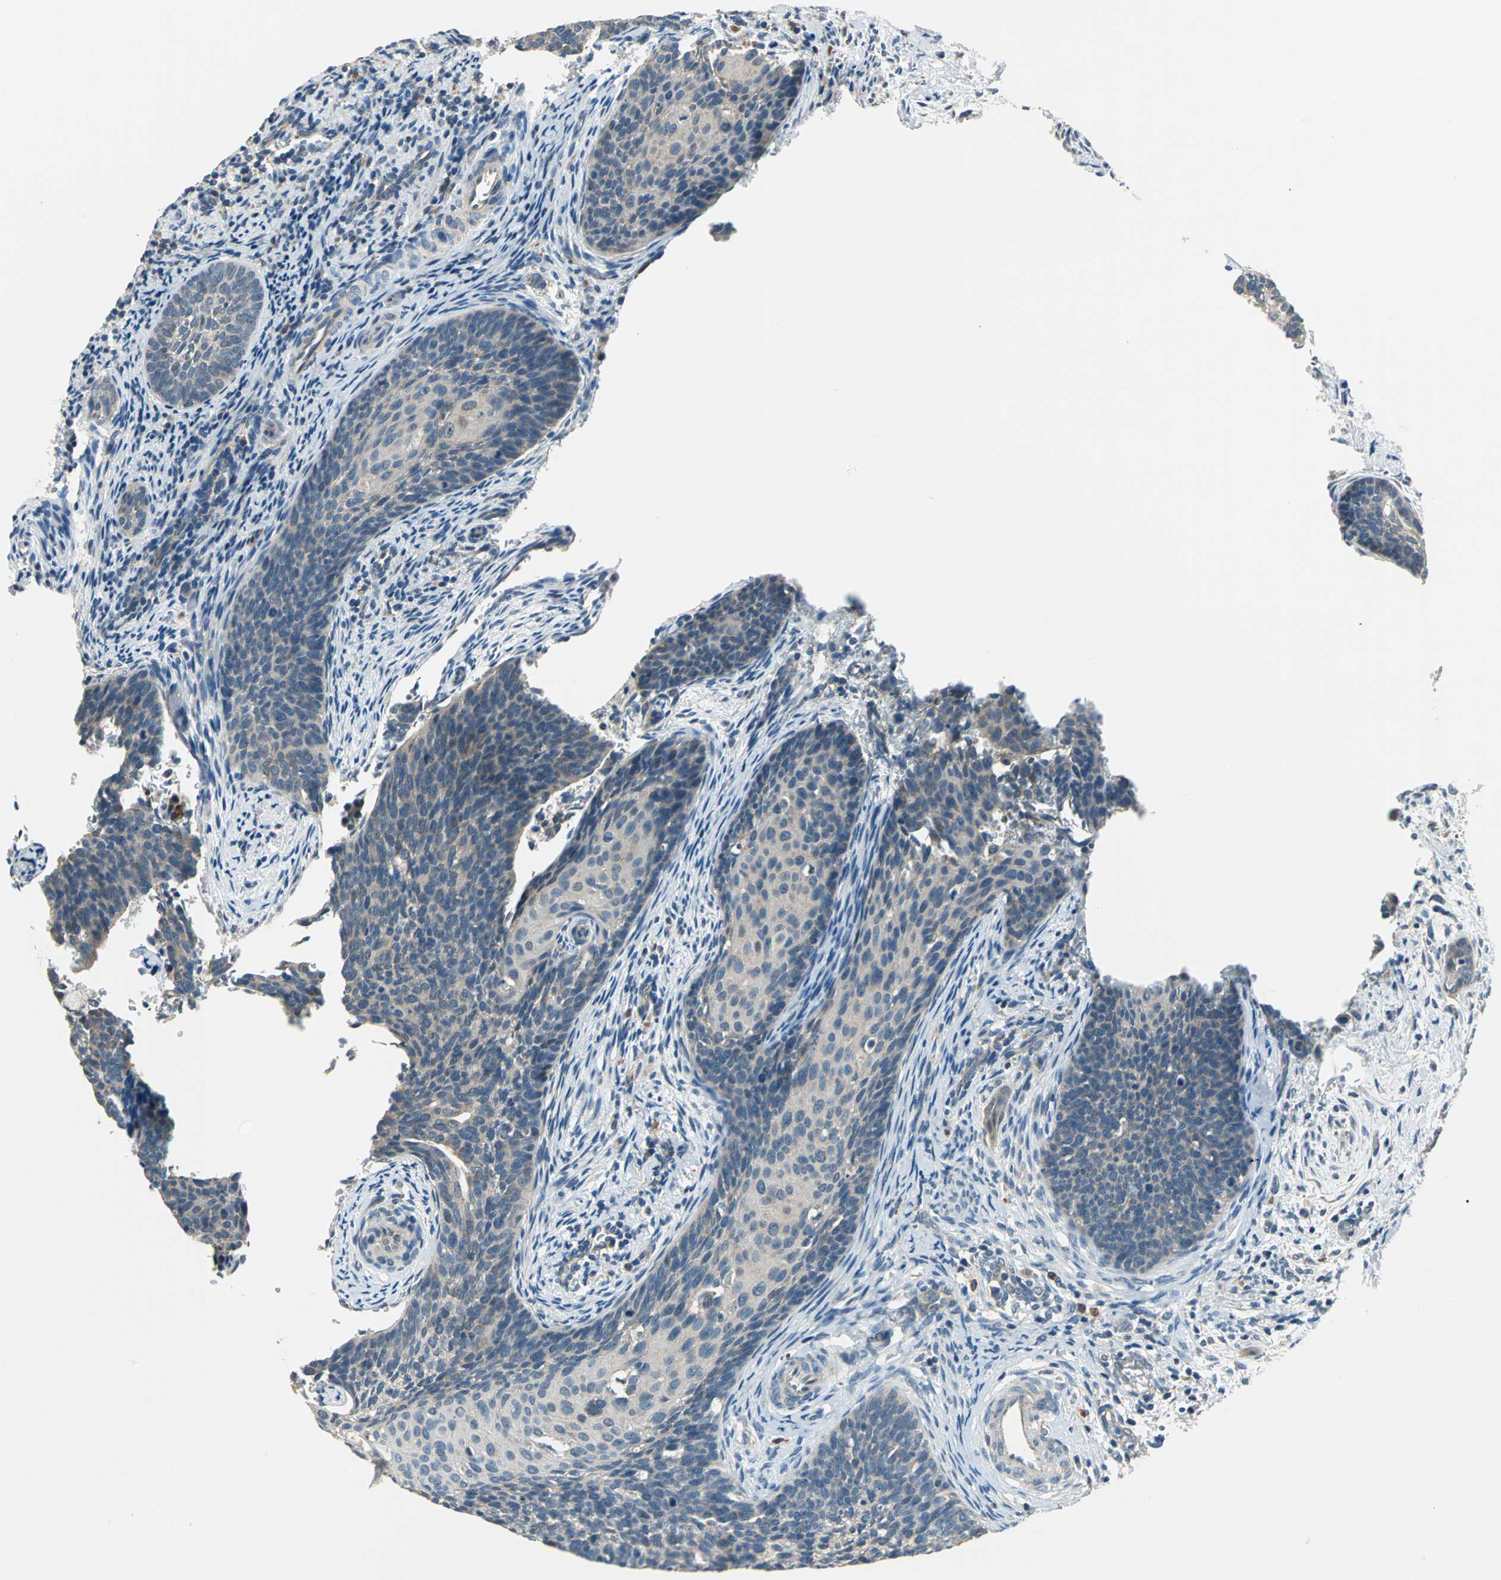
{"staining": {"intensity": "weak", "quantity": "25%-75%", "location": "cytoplasmic/membranous"}, "tissue": "cervical cancer", "cell_type": "Tumor cells", "image_type": "cancer", "snomed": [{"axis": "morphology", "description": "Squamous cell carcinoma, NOS"}, {"axis": "topography", "description": "Cervix"}], "caption": "Human cervical cancer stained with a brown dye exhibits weak cytoplasmic/membranous positive staining in approximately 25%-75% of tumor cells.", "gene": "TRAK1", "patient": {"sex": "female", "age": 33}}